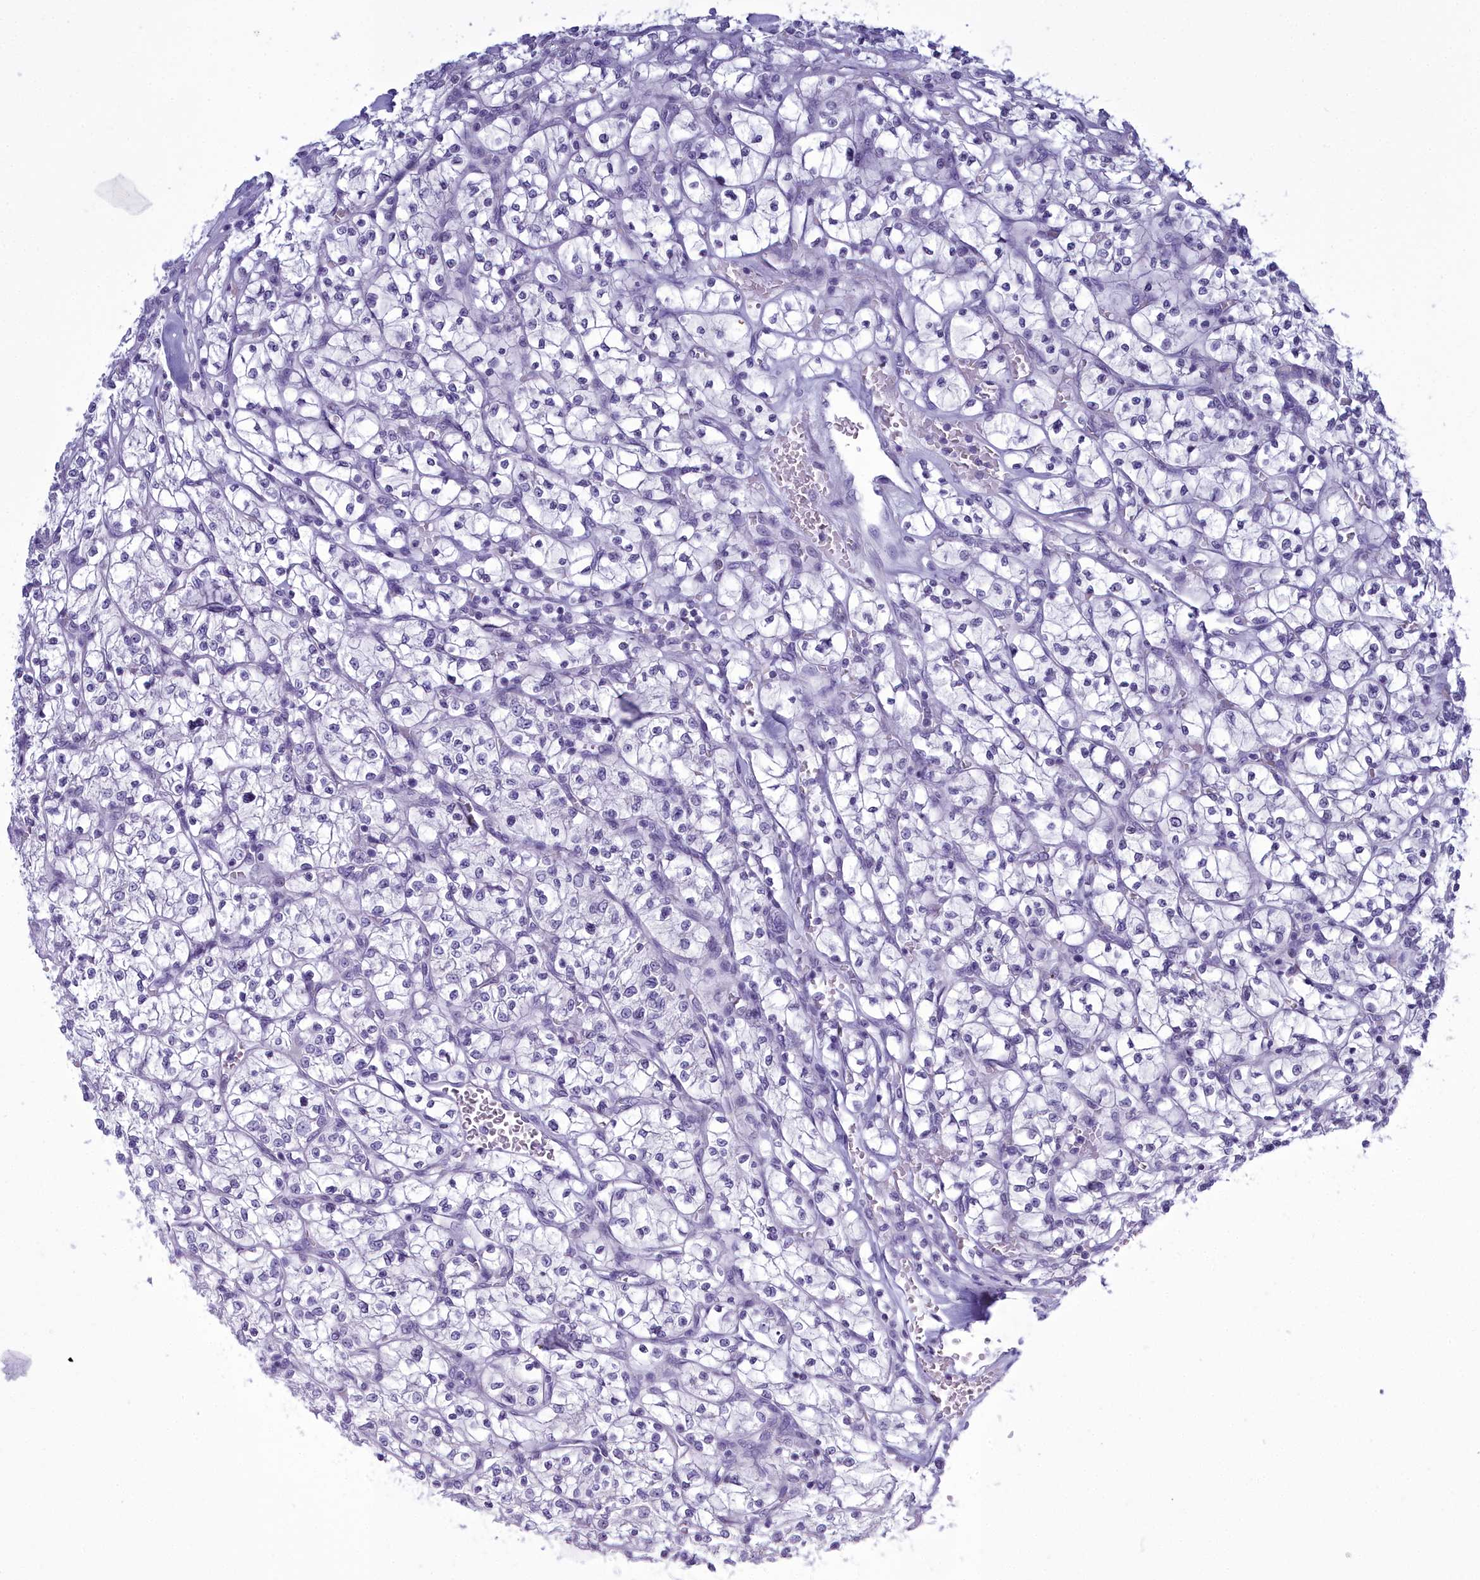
{"staining": {"intensity": "negative", "quantity": "none", "location": "none"}, "tissue": "renal cancer", "cell_type": "Tumor cells", "image_type": "cancer", "snomed": [{"axis": "morphology", "description": "Adenocarcinoma, NOS"}, {"axis": "topography", "description": "Kidney"}], "caption": "Immunohistochemistry histopathology image of human renal adenocarcinoma stained for a protein (brown), which demonstrates no expression in tumor cells.", "gene": "MAP6", "patient": {"sex": "female", "age": 64}}